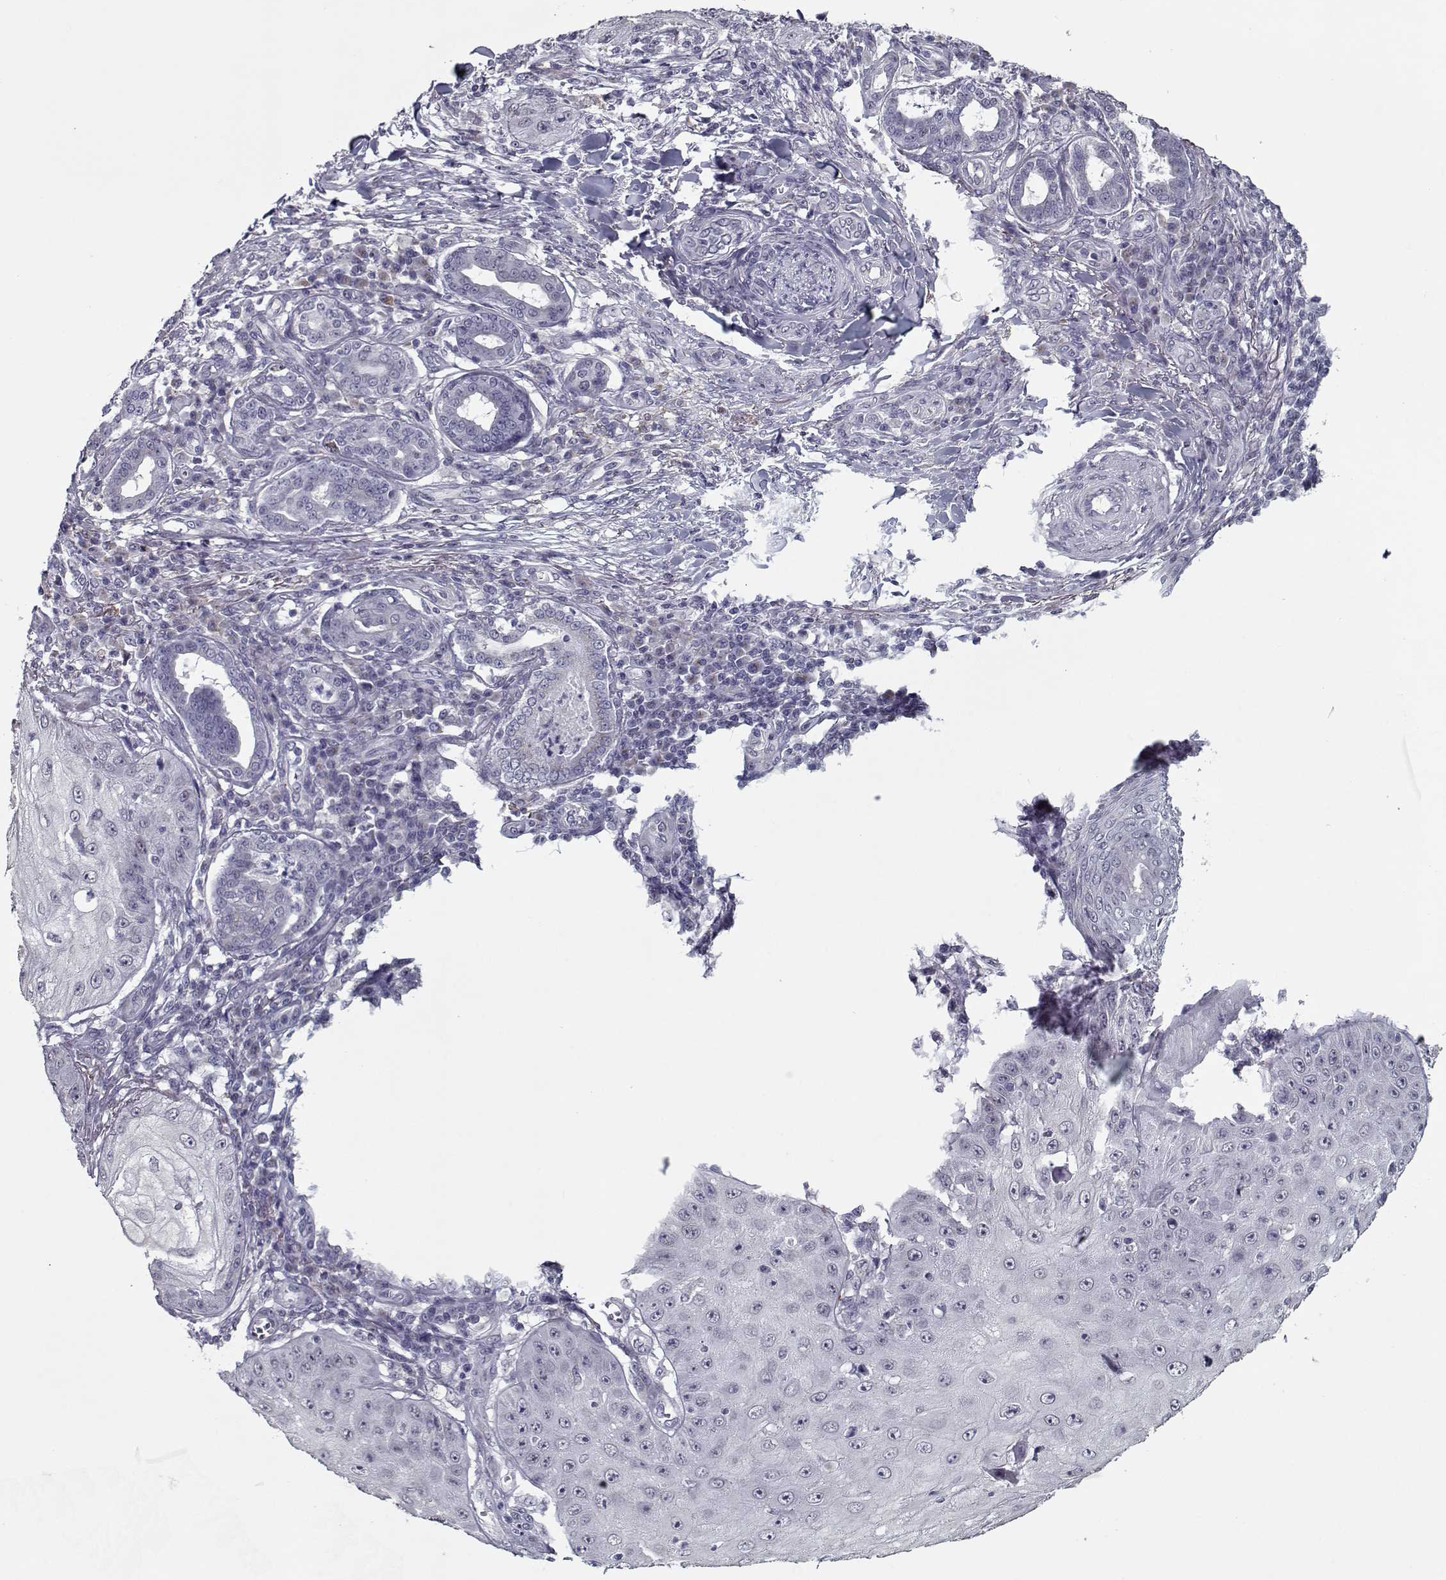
{"staining": {"intensity": "negative", "quantity": "none", "location": "none"}, "tissue": "skin cancer", "cell_type": "Tumor cells", "image_type": "cancer", "snomed": [{"axis": "morphology", "description": "Squamous cell carcinoma, NOS"}, {"axis": "topography", "description": "Skin"}], "caption": "Immunohistochemical staining of human skin cancer (squamous cell carcinoma) exhibits no significant positivity in tumor cells. Nuclei are stained in blue.", "gene": "SEC16B", "patient": {"sex": "male", "age": 70}}